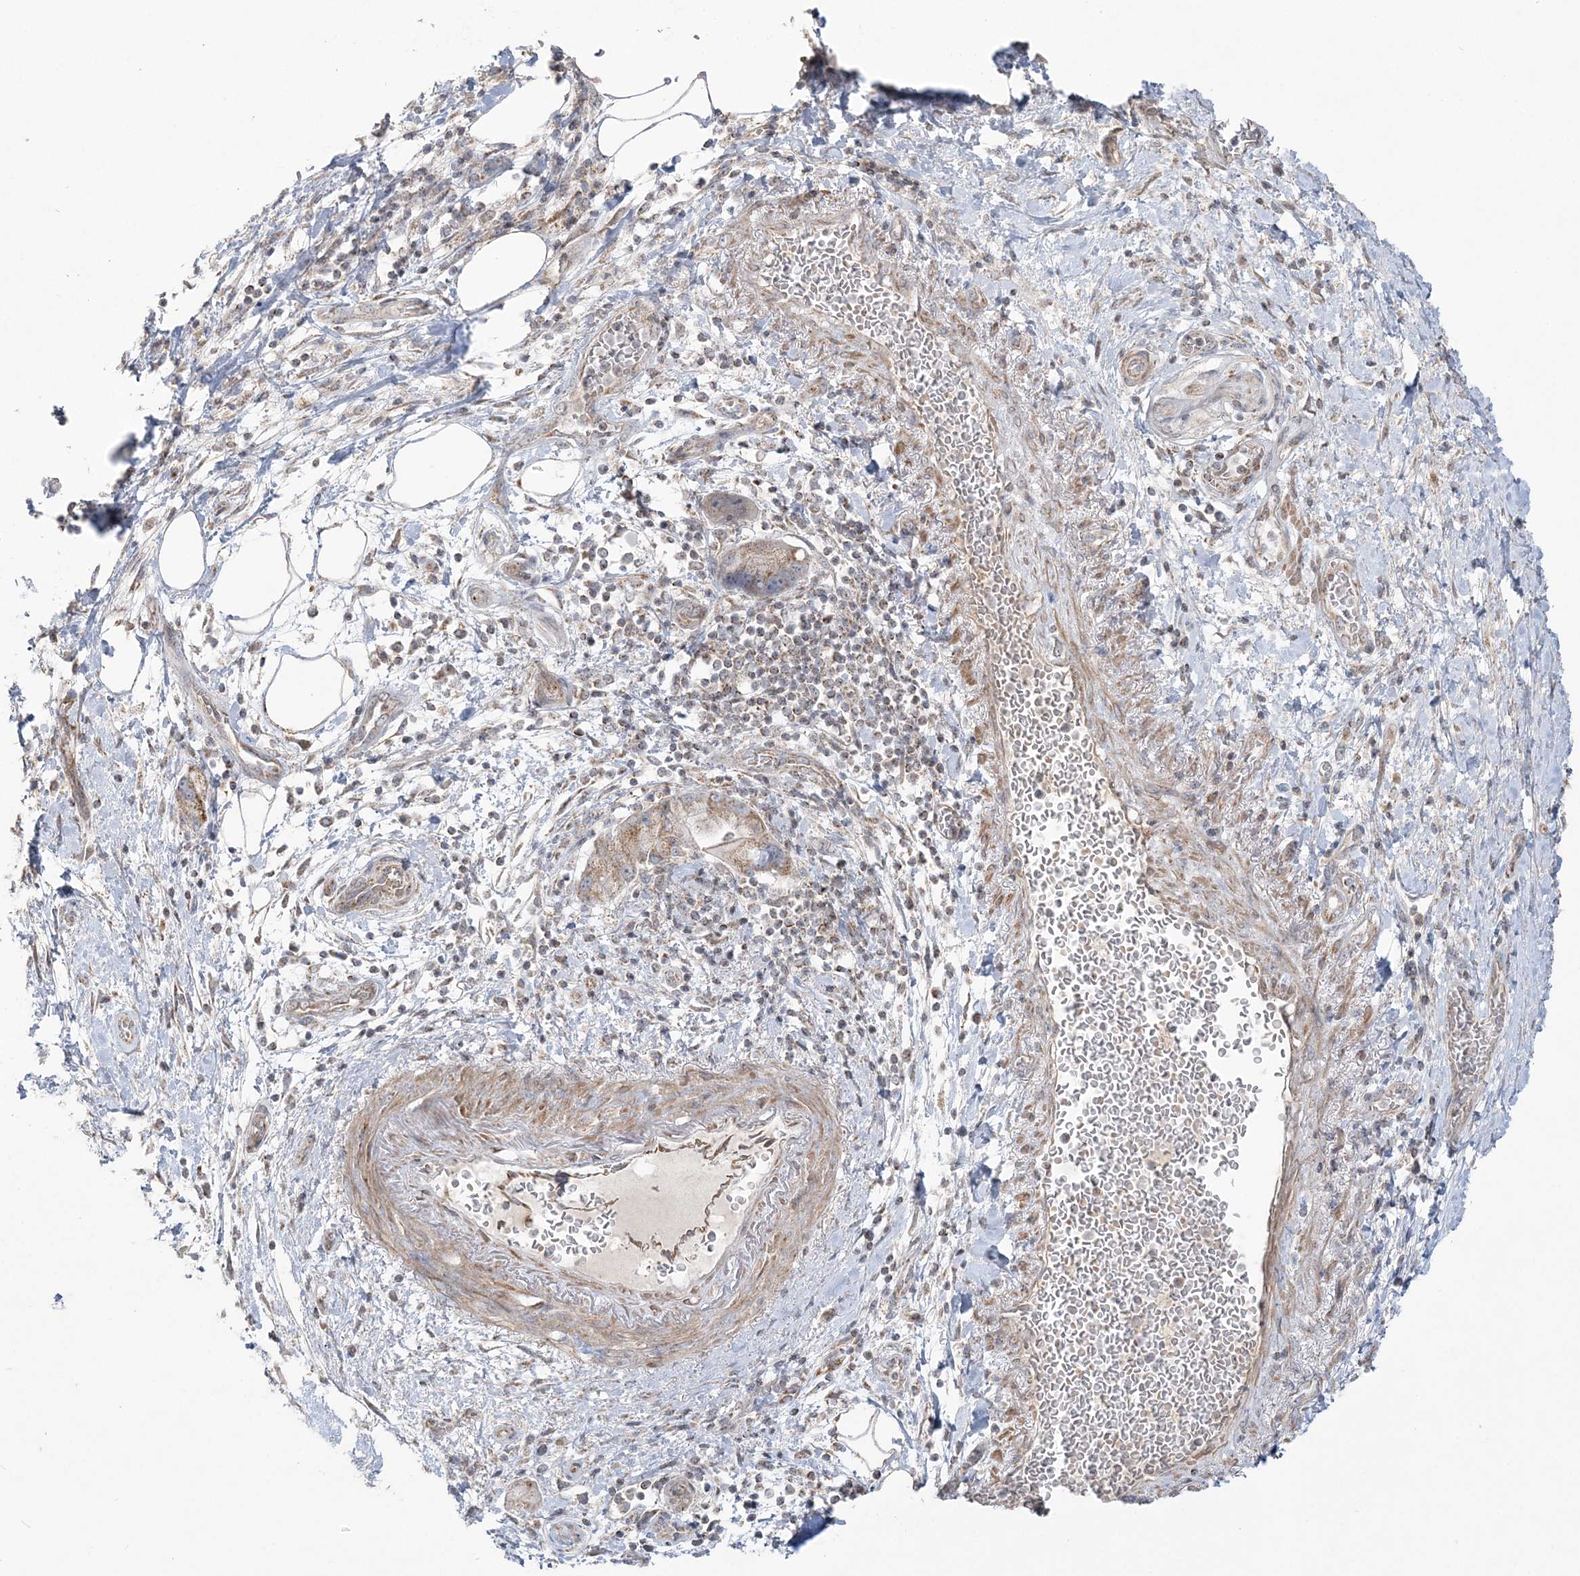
{"staining": {"intensity": "moderate", "quantity": "25%-75%", "location": "cytoplasmic/membranous"}, "tissue": "pancreatic cancer", "cell_type": "Tumor cells", "image_type": "cancer", "snomed": [{"axis": "morphology", "description": "Normal tissue, NOS"}, {"axis": "morphology", "description": "Adenocarcinoma, NOS"}, {"axis": "topography", "description": "Pancreas"}], "caption": "About 25%-75% of tumor cells in adenocarcinoma (pancreatic) show moderate cytoplasmic/membranous protein staining as visualized by brown immunohistochemical staining.", "gene": "SCLT1", "patient": {"sex": "female", "age": 68}}